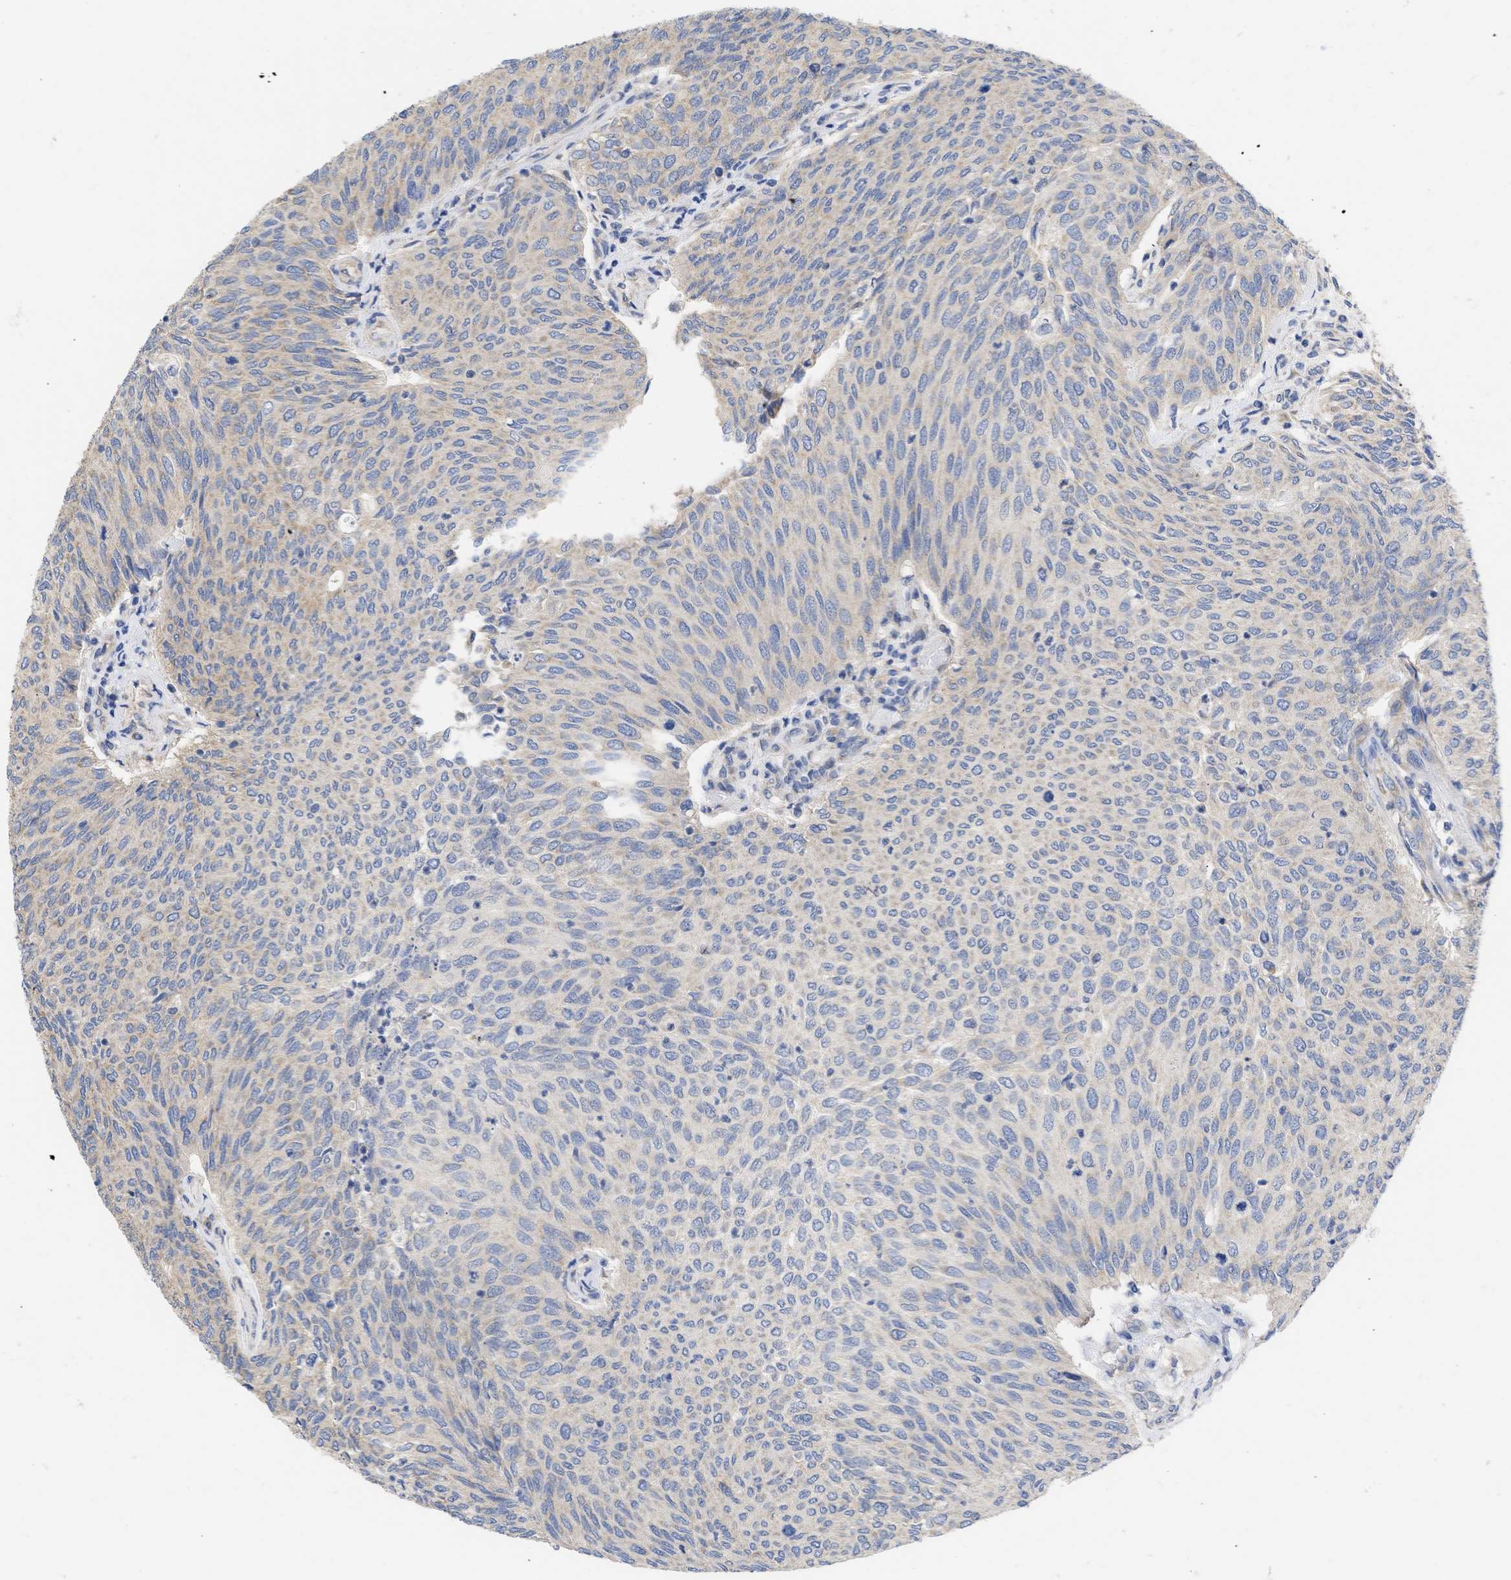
{"staining": {"intensity": "negative", "quantity": "none", "location": "none"}, "tissue": "urothelial cancer", "cell_type": "Tumor cells", "image_type": "cancer", "snomed": [{"axis": "morphology", "description": "Urothelial carcinoma, Low grade"}, {"axis": "topography", "description": "Urinary bladder"}], "caption": "Immunohistochemical staining of urothelial carcinoma (low-grade) demonstrates no significant staining in tumor cells.", "gene": "MAP2K3", "patient": {"sex": "female", "age": 79}}